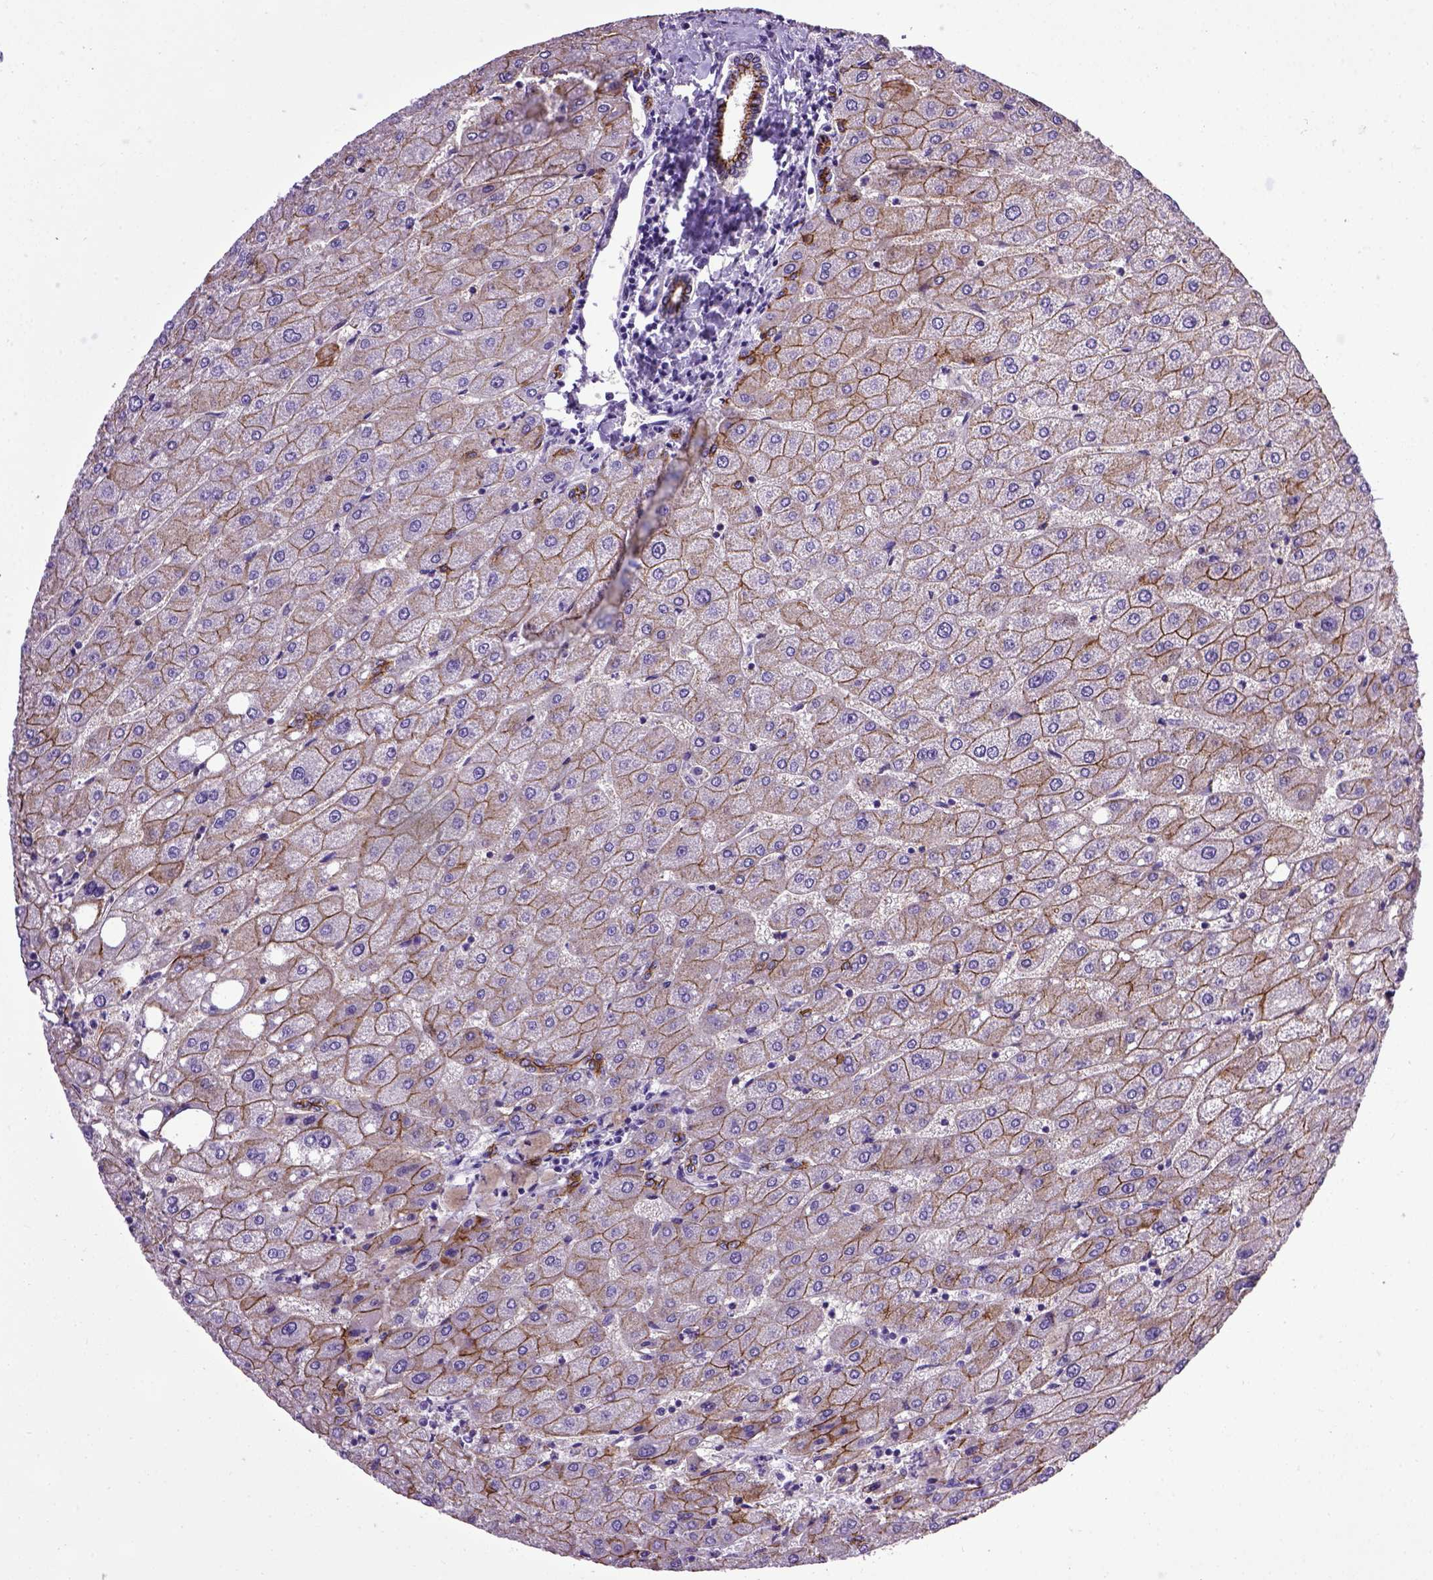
{"staining": {"intensity": "strong", "quantity": ">75%", "location": "cytoplasmic/membranous"}, "tissue": "liver", "cell_type": "Cholangiocytes", "image_type": "normal", "snomed": [{"axis": "morphology", "description": "Normal tissue, NOS"}, {"axis": "topography", "description": "Liver"}], "caption": "Cholangiocytes show strong cytoplasmic/membranous positivity in about >75% of cells in unremarkable liver.", "gene": "CDH1", "patient": {"sex": "male", "age": 67}}